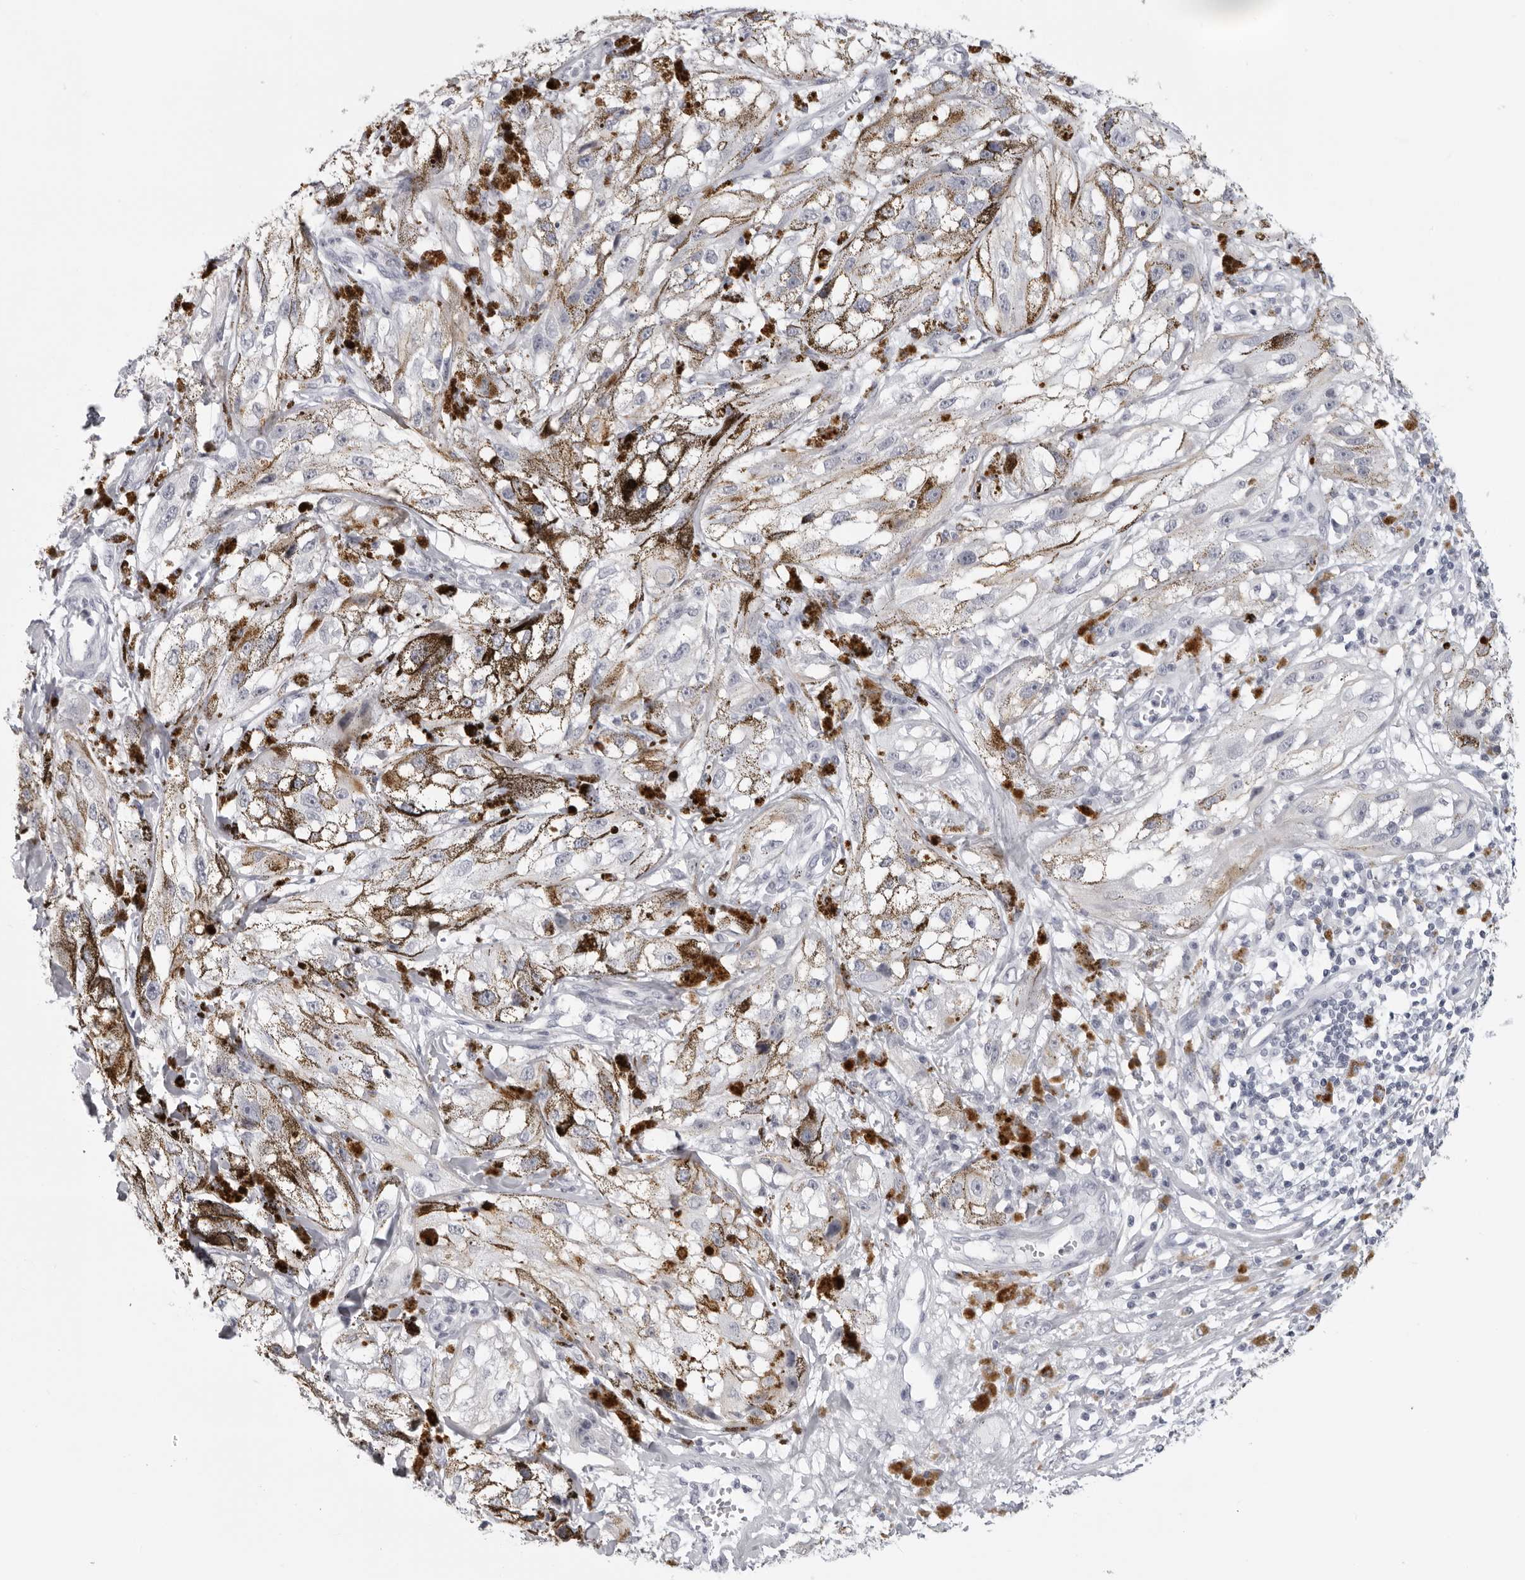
{"staining": {"intensity": "negative", "quantity": "none", "location": "none"}, "tissue": "melanoma", "cell_type": "Tumor cells", "image_type": "cancer", "snomed": [{"axis": "morphology", "description": "Malignant melanoma, NOS"}, {"axis": "topography", "description": "Skin"}], "caption": "The immunohistochemistry photomicrograph has no significant positivity in tumor cells of melanoma tissue. (DAB immunohistochemistry with hematoxylin counter stain).", "gene": "DNALI1", "patient": {"sex": "male", "age": 88}}